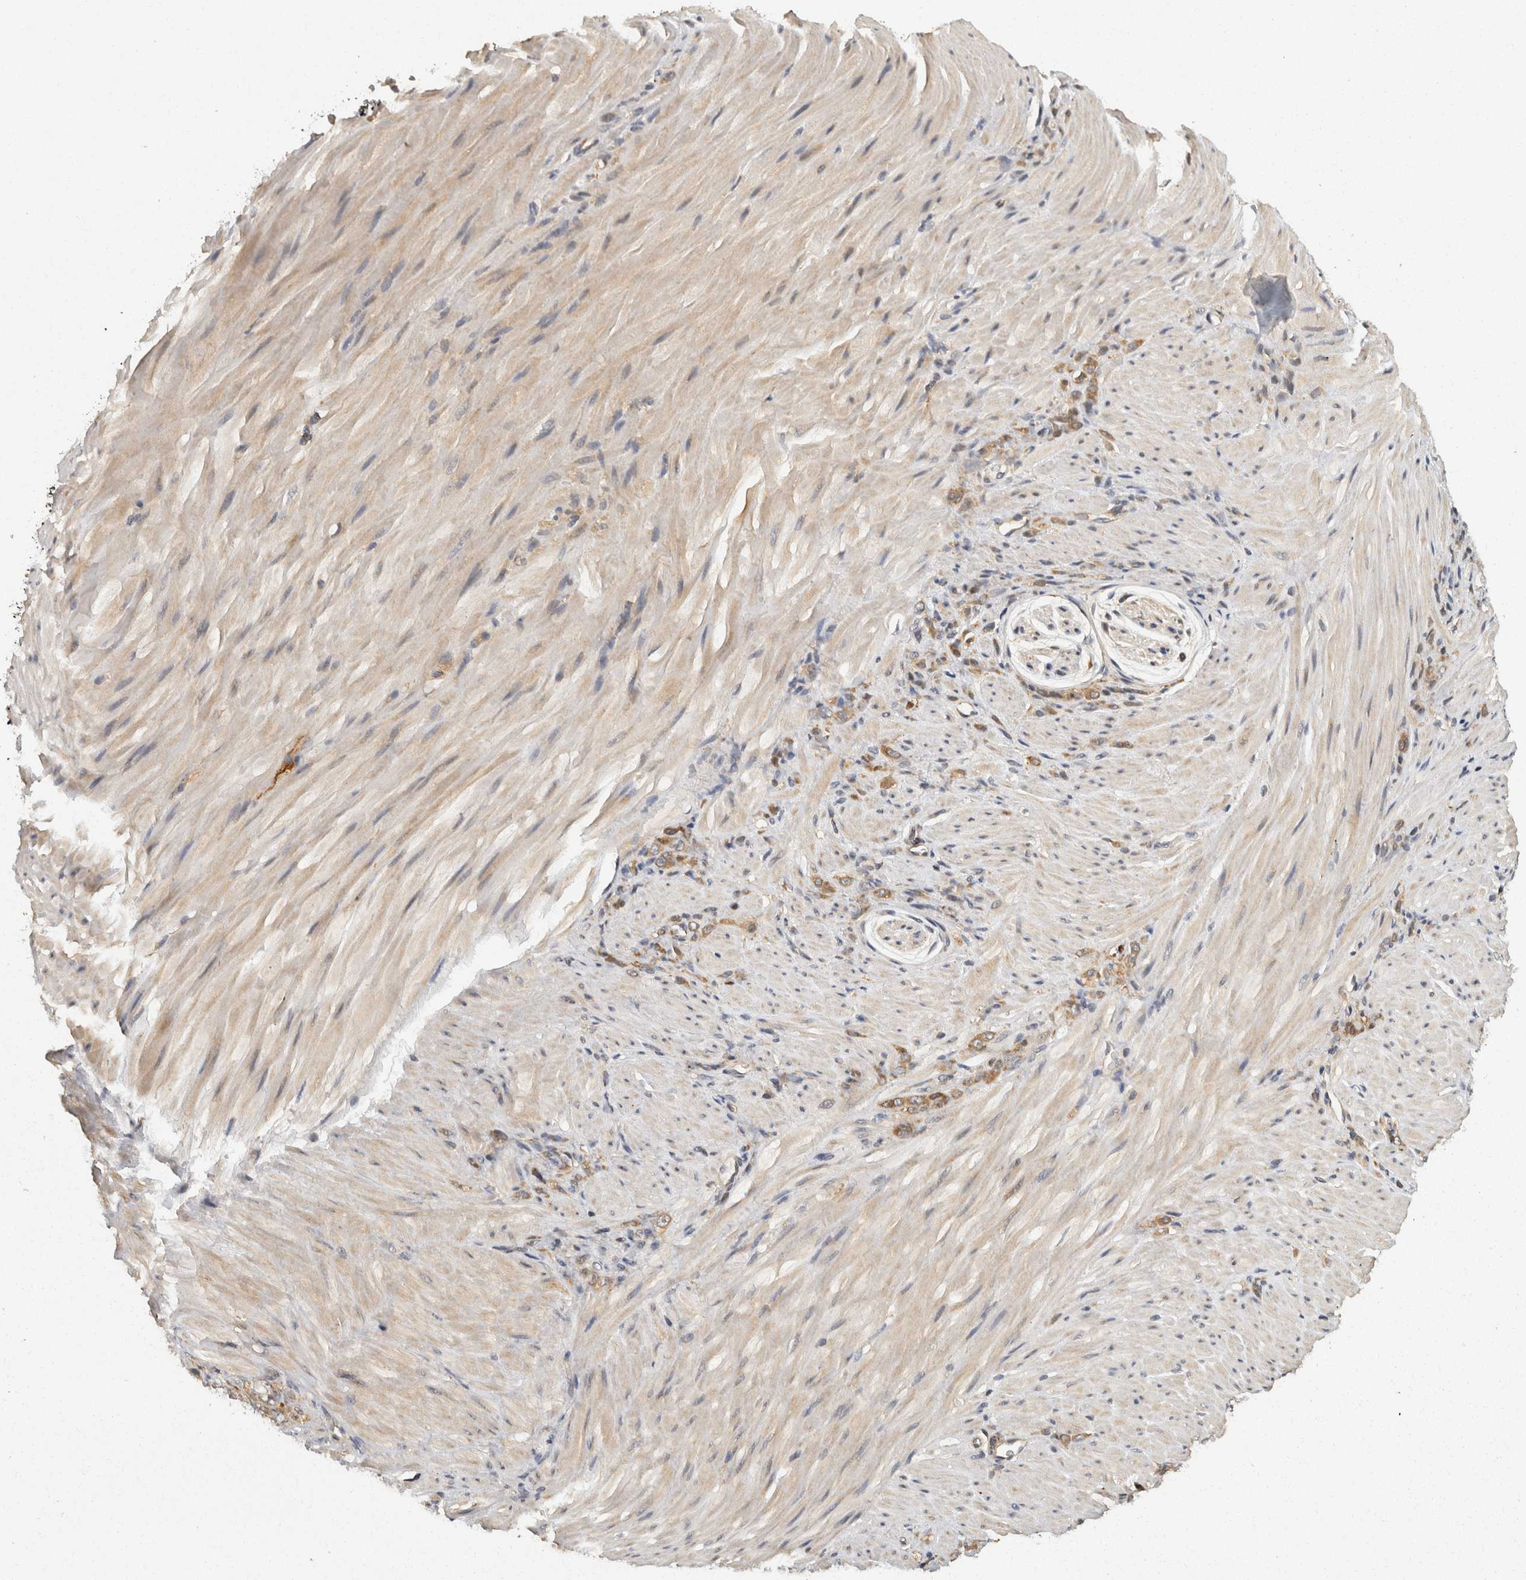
{"staining": {"intensity": "moderate", "quantity": ">75%", "location": "cytoplasmic/membranous"}, "tissue": "stomach cancer", "cell_type": "Tumor cells", "image_type": "cancer", "snomed": [{"axis": "morphology", "description": "Normal tissue, NOS"}, {"axis": "morphology", "description": "Adenocarcinoma, NOS"}, {"axis": "topography", "description": "Stomach"}], "caption": "There is medium levels of moderate cytoplasmic/membranous expression in tumor cells of stomach cancer, as demonstrated by immunohistochemical staining (brown color).", "gene": "ACAT2", "patient": {"sex": "male", "age": 82}}